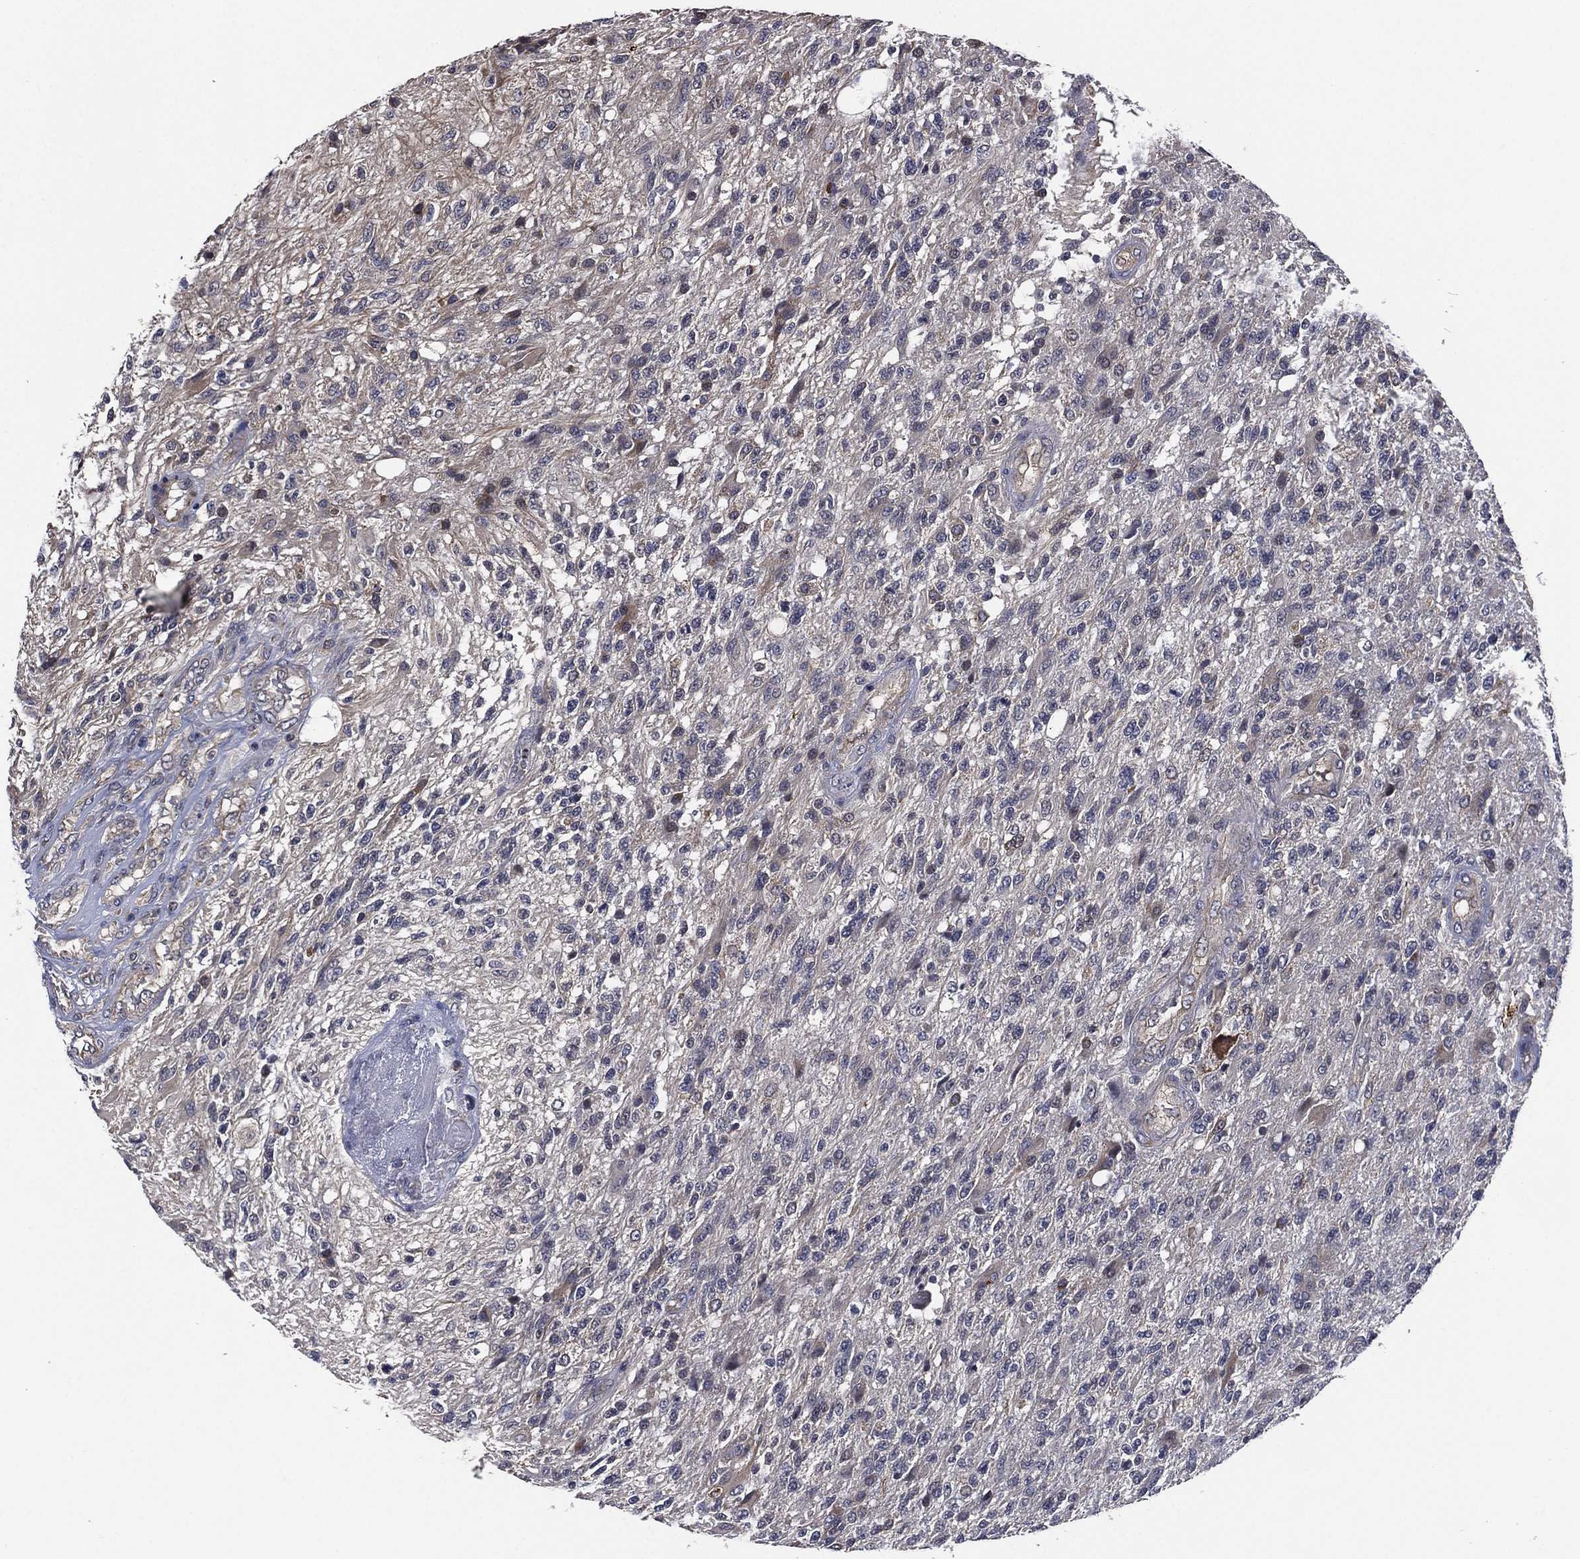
{"staining": {"intensity": "negative", "quantity": "none", "location": "none"}, "tissue": "glioma", "cell_type": "Tumor cells", "image_type": "cancer", "snomed": [{"axis": "morphology", "description": "Glioma, malignant, High grade"}, {"axis": "topography", "description": "Brain"}], "caption": "IHC of malignant high-grade glioma shows no staining in tumor cells.", "gene": "SELENOO", "patient": {"sex": "male", "age": 56}}